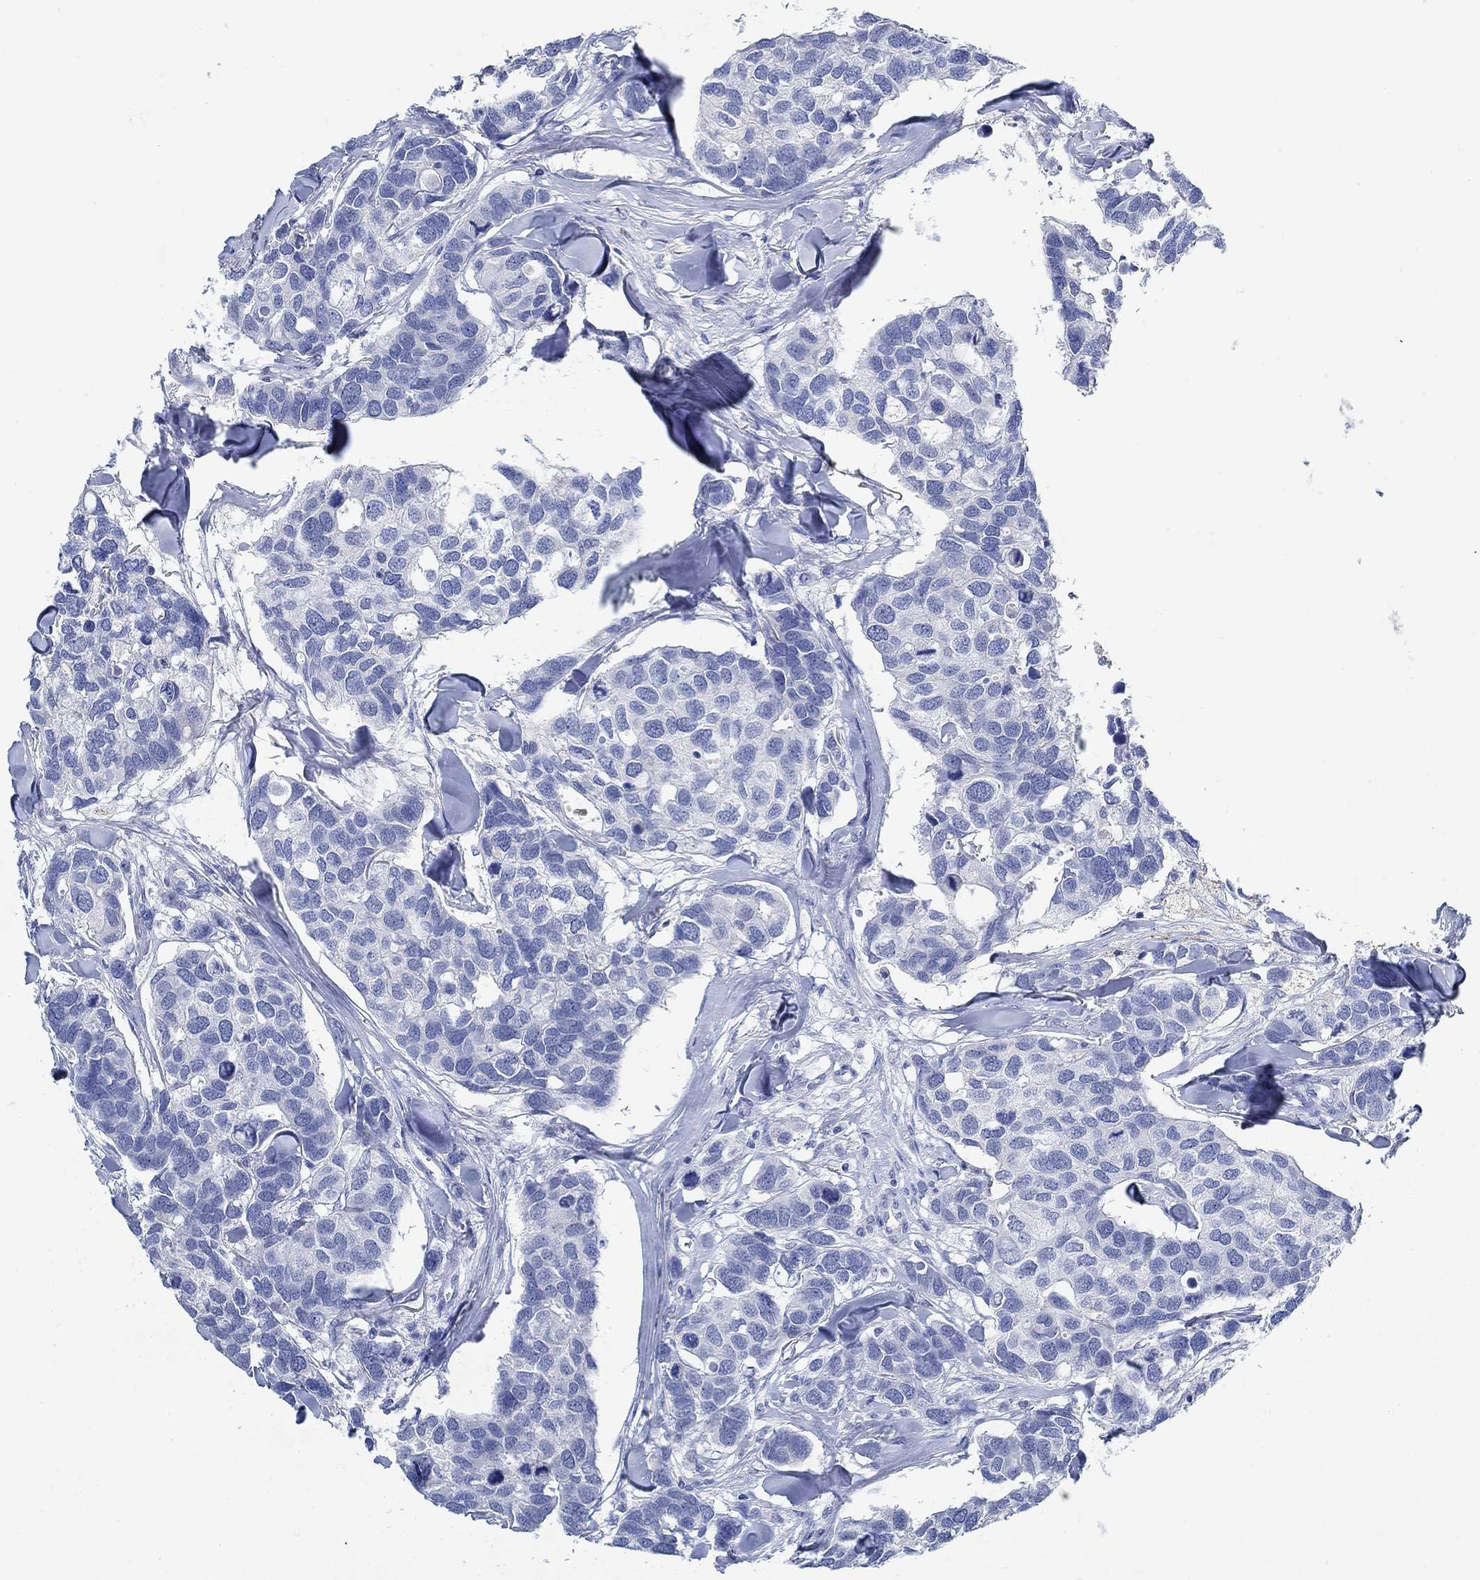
{"staining": {"intensity": "negative", "quantity": "none", "location": "none"}, "tissue": "breast cancer", "cell_type": "Tumor cells", "image_type": "cancer", "snomed": [{"axis": "morphology", "description": "Duct carcinoma"}, {"axis": "topography", "description": "Breast"}], "caption": "Immunohistochemistry (IHC) photomicrograph of neoplastic tissue: human intraductal carcinoma (breast) stained with DAB (3,3'-diaminobenzidine) exhibits no significant protein expression in tumor cells. (Stains: DAB (3,3'-diaminobenzidine) immunohistochemistry with hematoxylin counter stain, Microscopy: brightfield microscopy at high magnification).", "gene": "PPP1R17", "patient": {"sex": "female", "age": 83}}